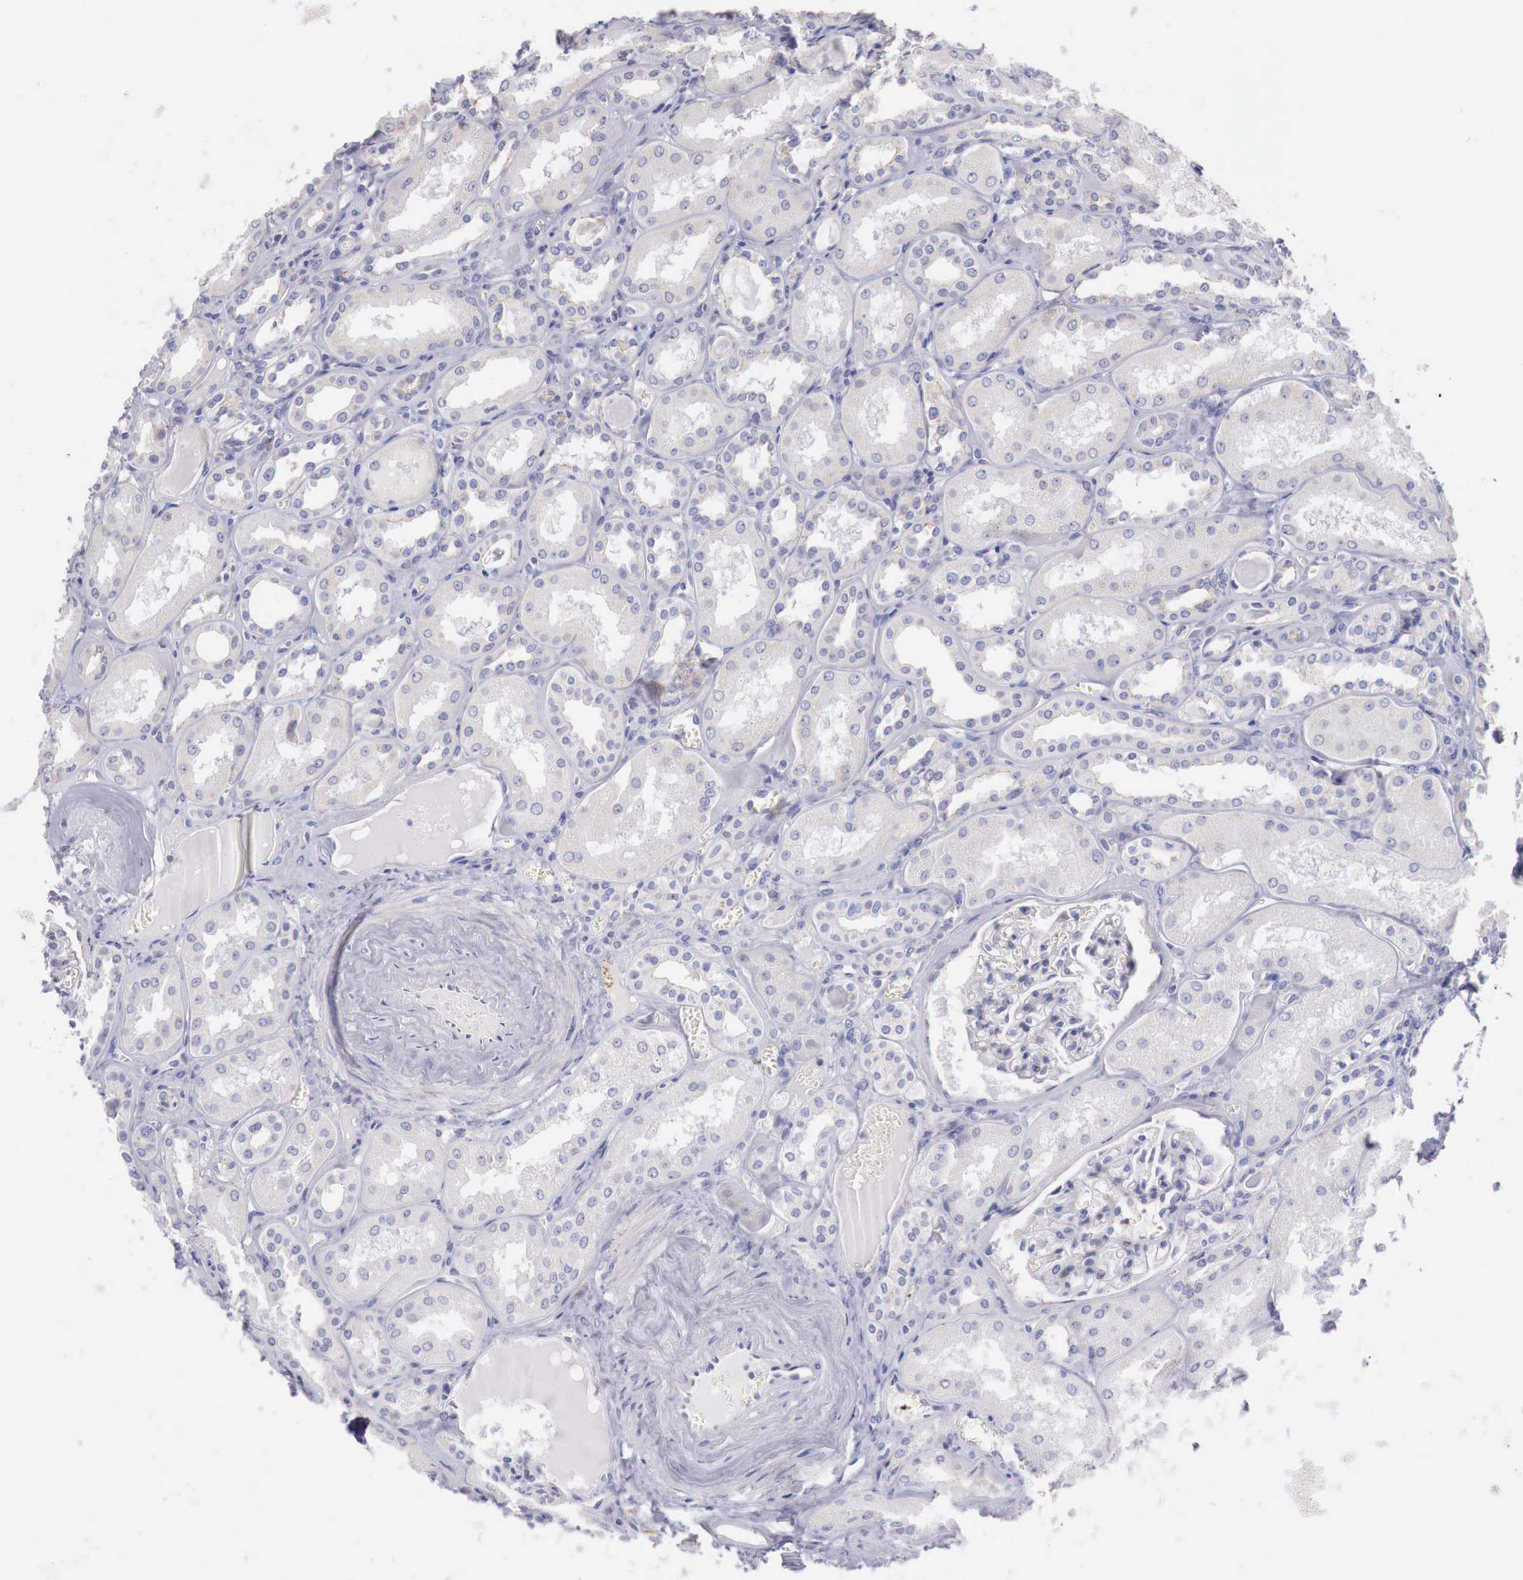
{"staining": {"intensity": "negative", "quantity": "none", "location": "none"}, "tissue": "kidney", "cell_type": "Cells in glomeruli", "image_type": "normal", "snomed": [{"axis": "morphology", "description": "Normal tissue, NOS"}, {"axis": "topography", "description": "Kidney"}], "caption": "DAB immunohistochemical staining of unremarkable human kidney reveals no significant staining in cells in glomeruli. (Brightfield microscopy of DAB (3,3'-diaminobenzidine) immunohistochemistry (IHC) at high magnification).", "gene": "TRIM13", "patient": {"sex": "male", "age": 61}}